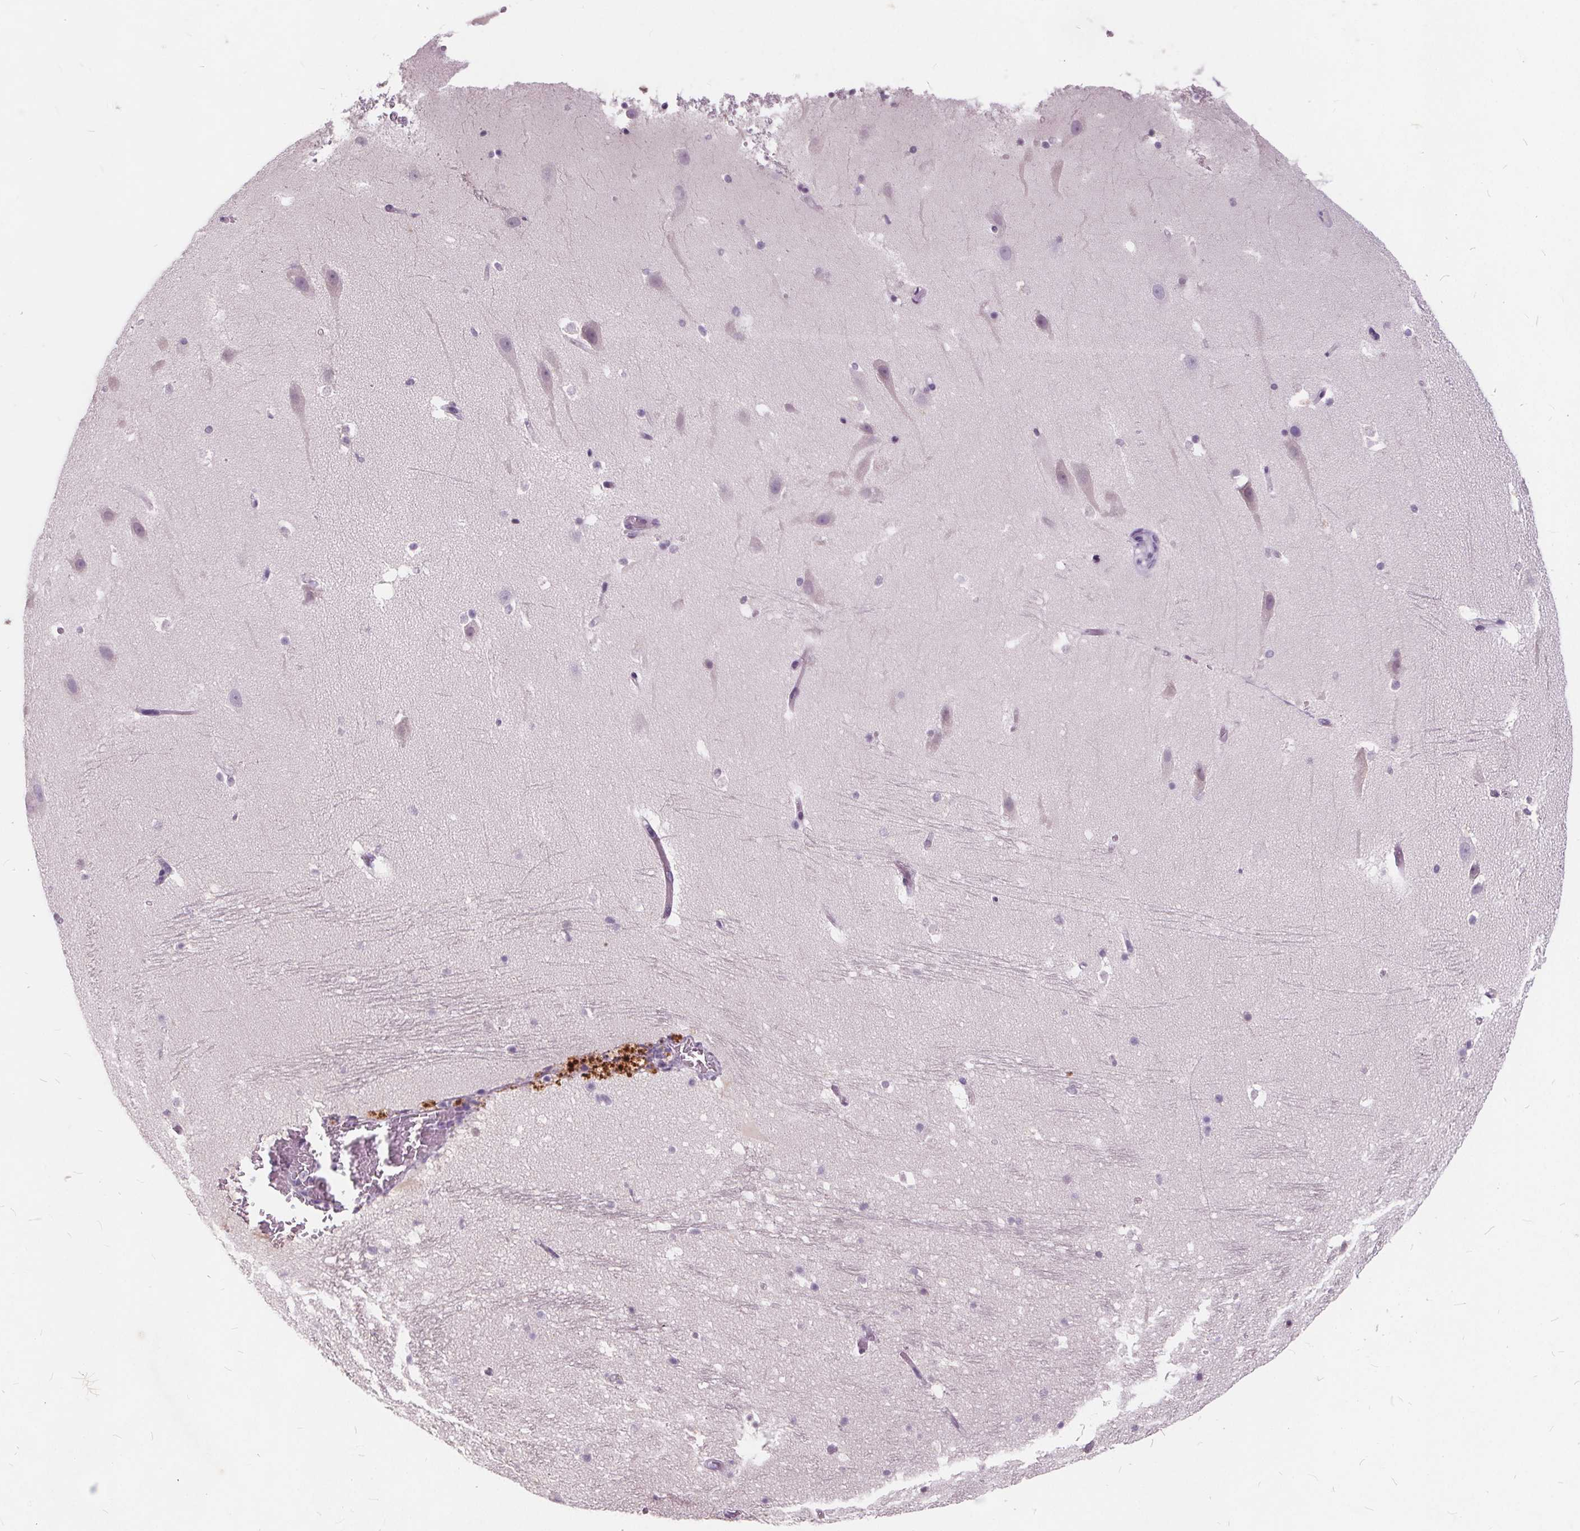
{"staining": {"intensity": "negative", "quantity": "none", "location": "none"}, "tissue": "hippocampus", "cell_type": "Glial cells", "image_type": "normal", "snomed": [{"axis": "morphology", "description": "Normal tissue, NOS"}, {"axis": "topography", "description": "Hippocampus"}], "caption": "IHC image of benign hippocampus: hippocampus stained with DAB (3,3'-diaminobenzidine) shows no significant protein expression in glial cells.", "gene": "PLA2G2E", "patient": {"sex": "male", "age": 26}}